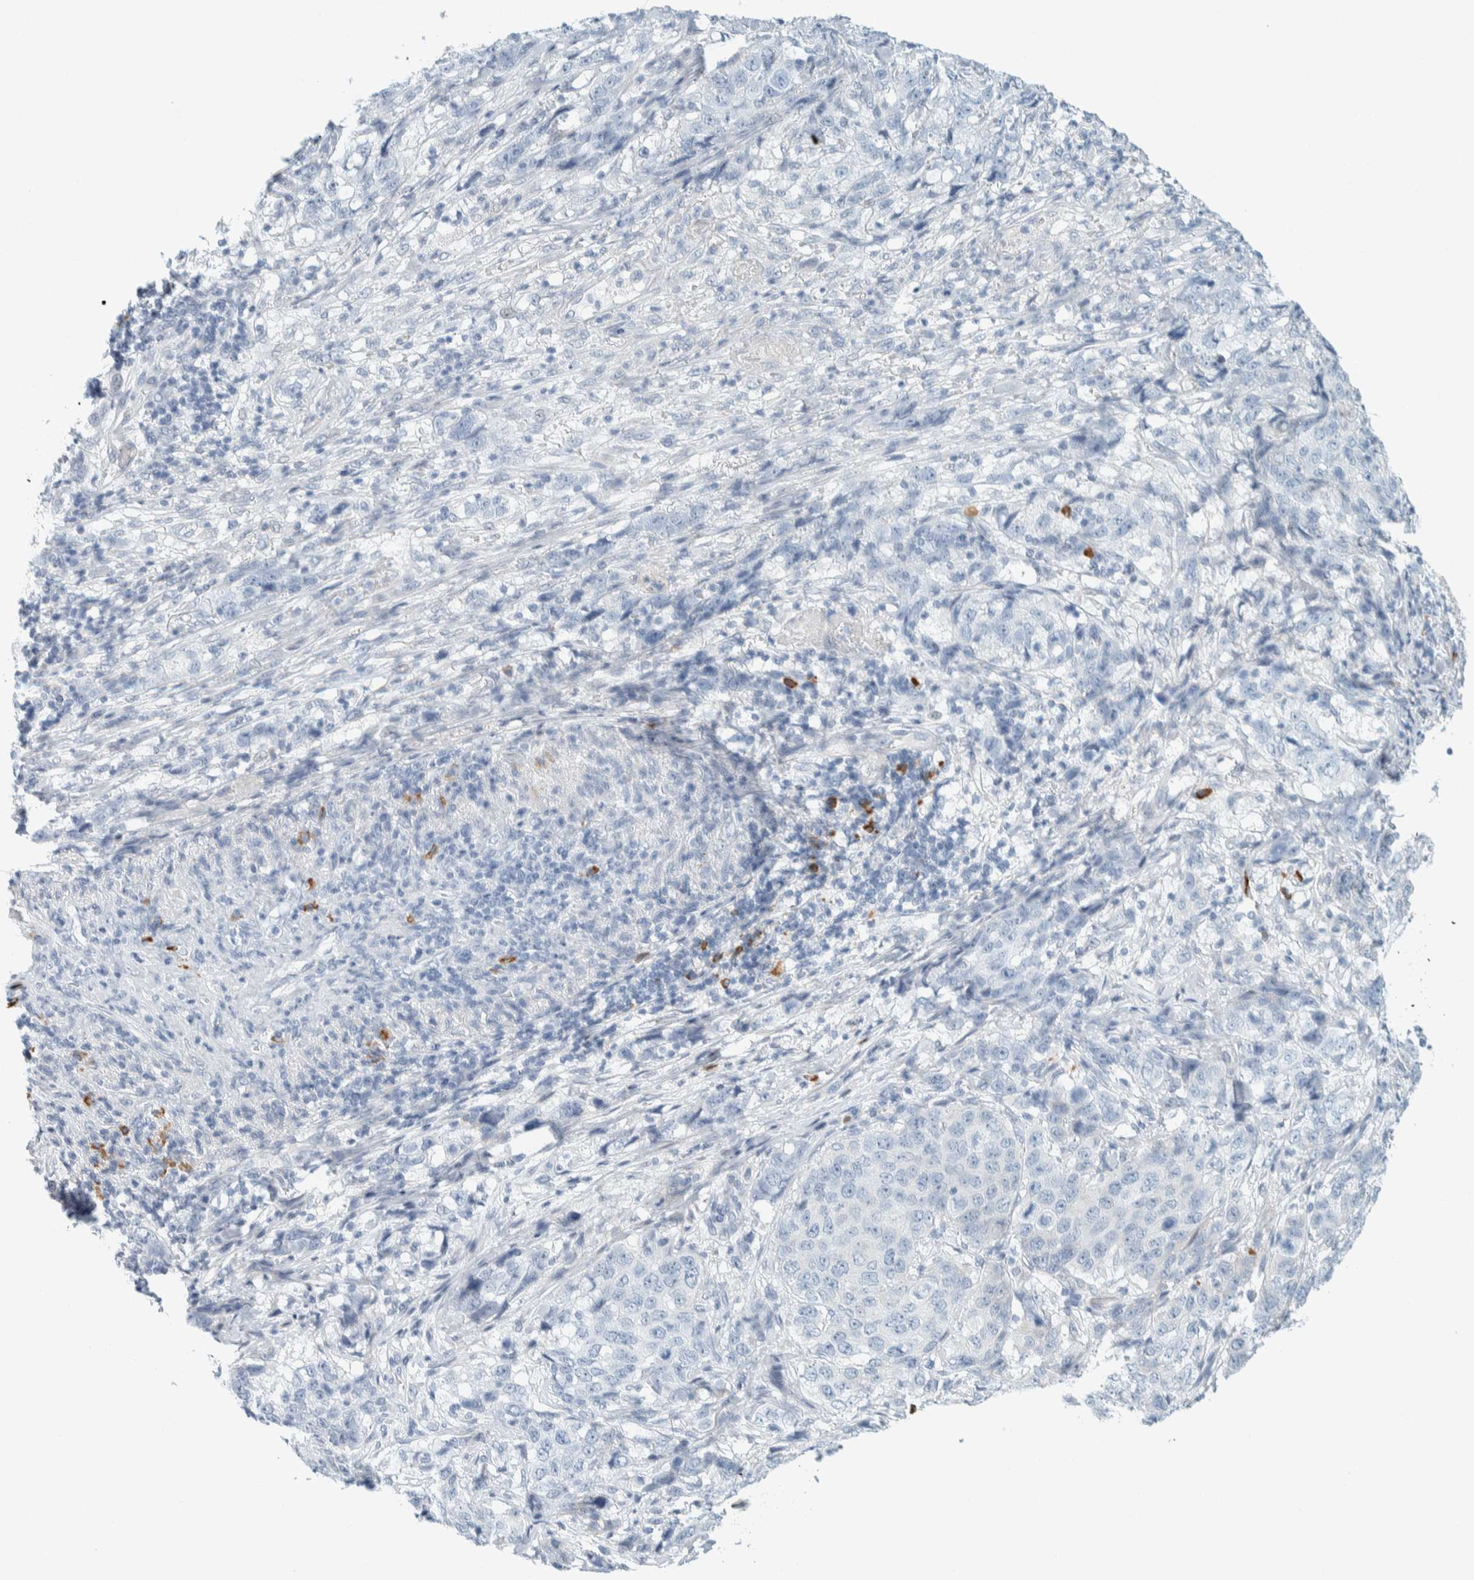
{"staining": {"intensity": "negative", "quantity": "none", "location": "none"}, "tissue": "stomach cancer", "cell_type": "Tumor cells", "image_type": "cancer", "snomed": [{"axis": "morphology", "description": "Adenocarcinoma, NOS"}, {"axis": "topography", "description": "Stomach"}], "caption": "Tumor cells are negative for protein expression in human stomach cancer (adenocarcinoma).", "gene": "ARHGAP27", "patient": {"sex": "male", "age": 48}}